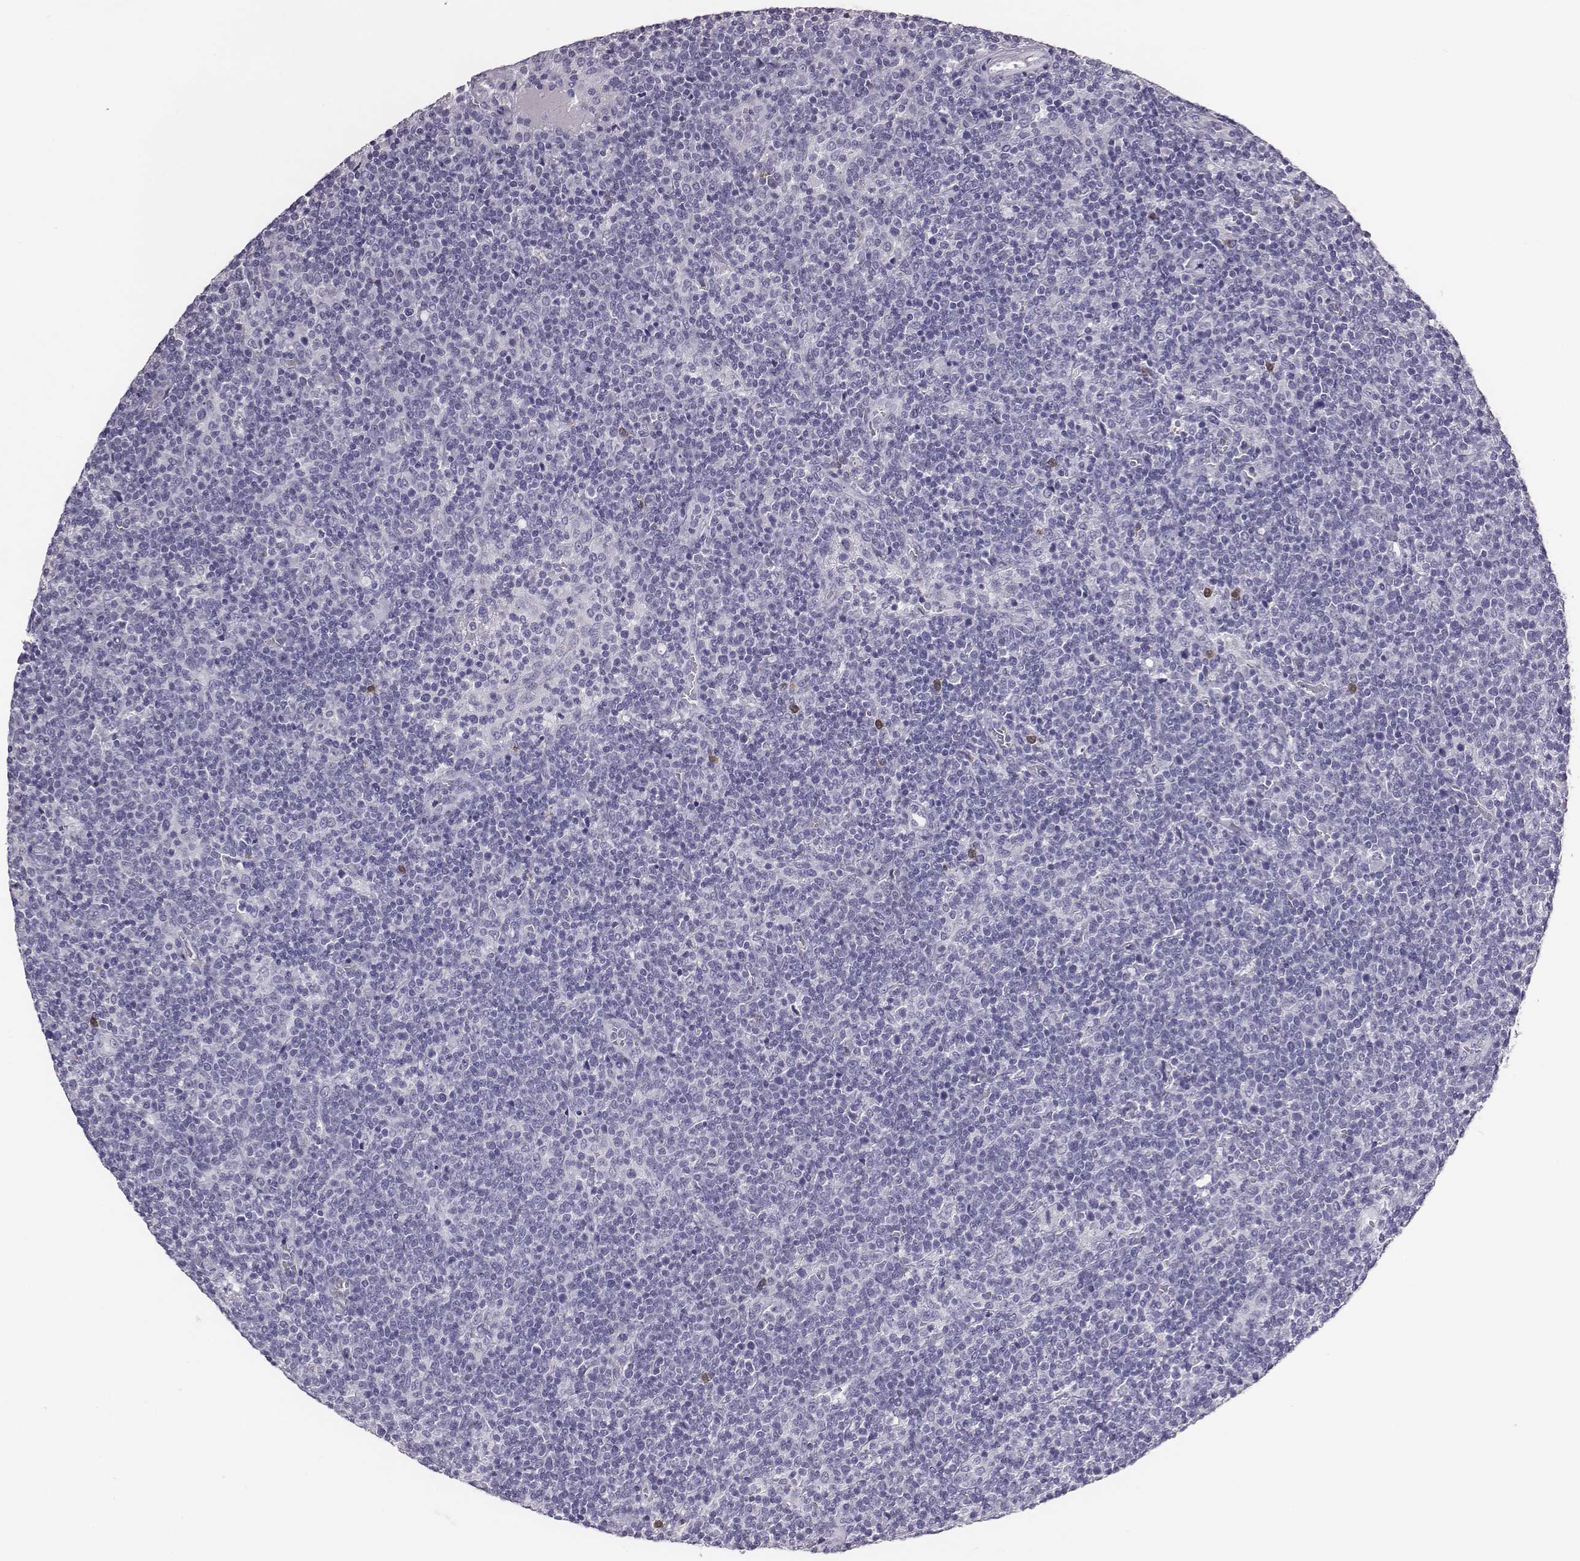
{"staining": {"intensity": "negative", "quantity": "none", "location": "none"}, "tissue": "lymphoma", "cell_type": "Tumor cells", "image_type": "cancer", "snomed": [{"axis": "morphology", "description": "Malignant lymphoma, non-Hodgkin's type, High grade"}, {"axis": "topography", "description": "Lymph node"}], "caption": "IHC of high-grade malignant lymphoma, non-Hodgkin's type exhibits no positivity in tumor cells.", "gene": "ACOD1", "patient": {"sex": "male", "age": 61}}